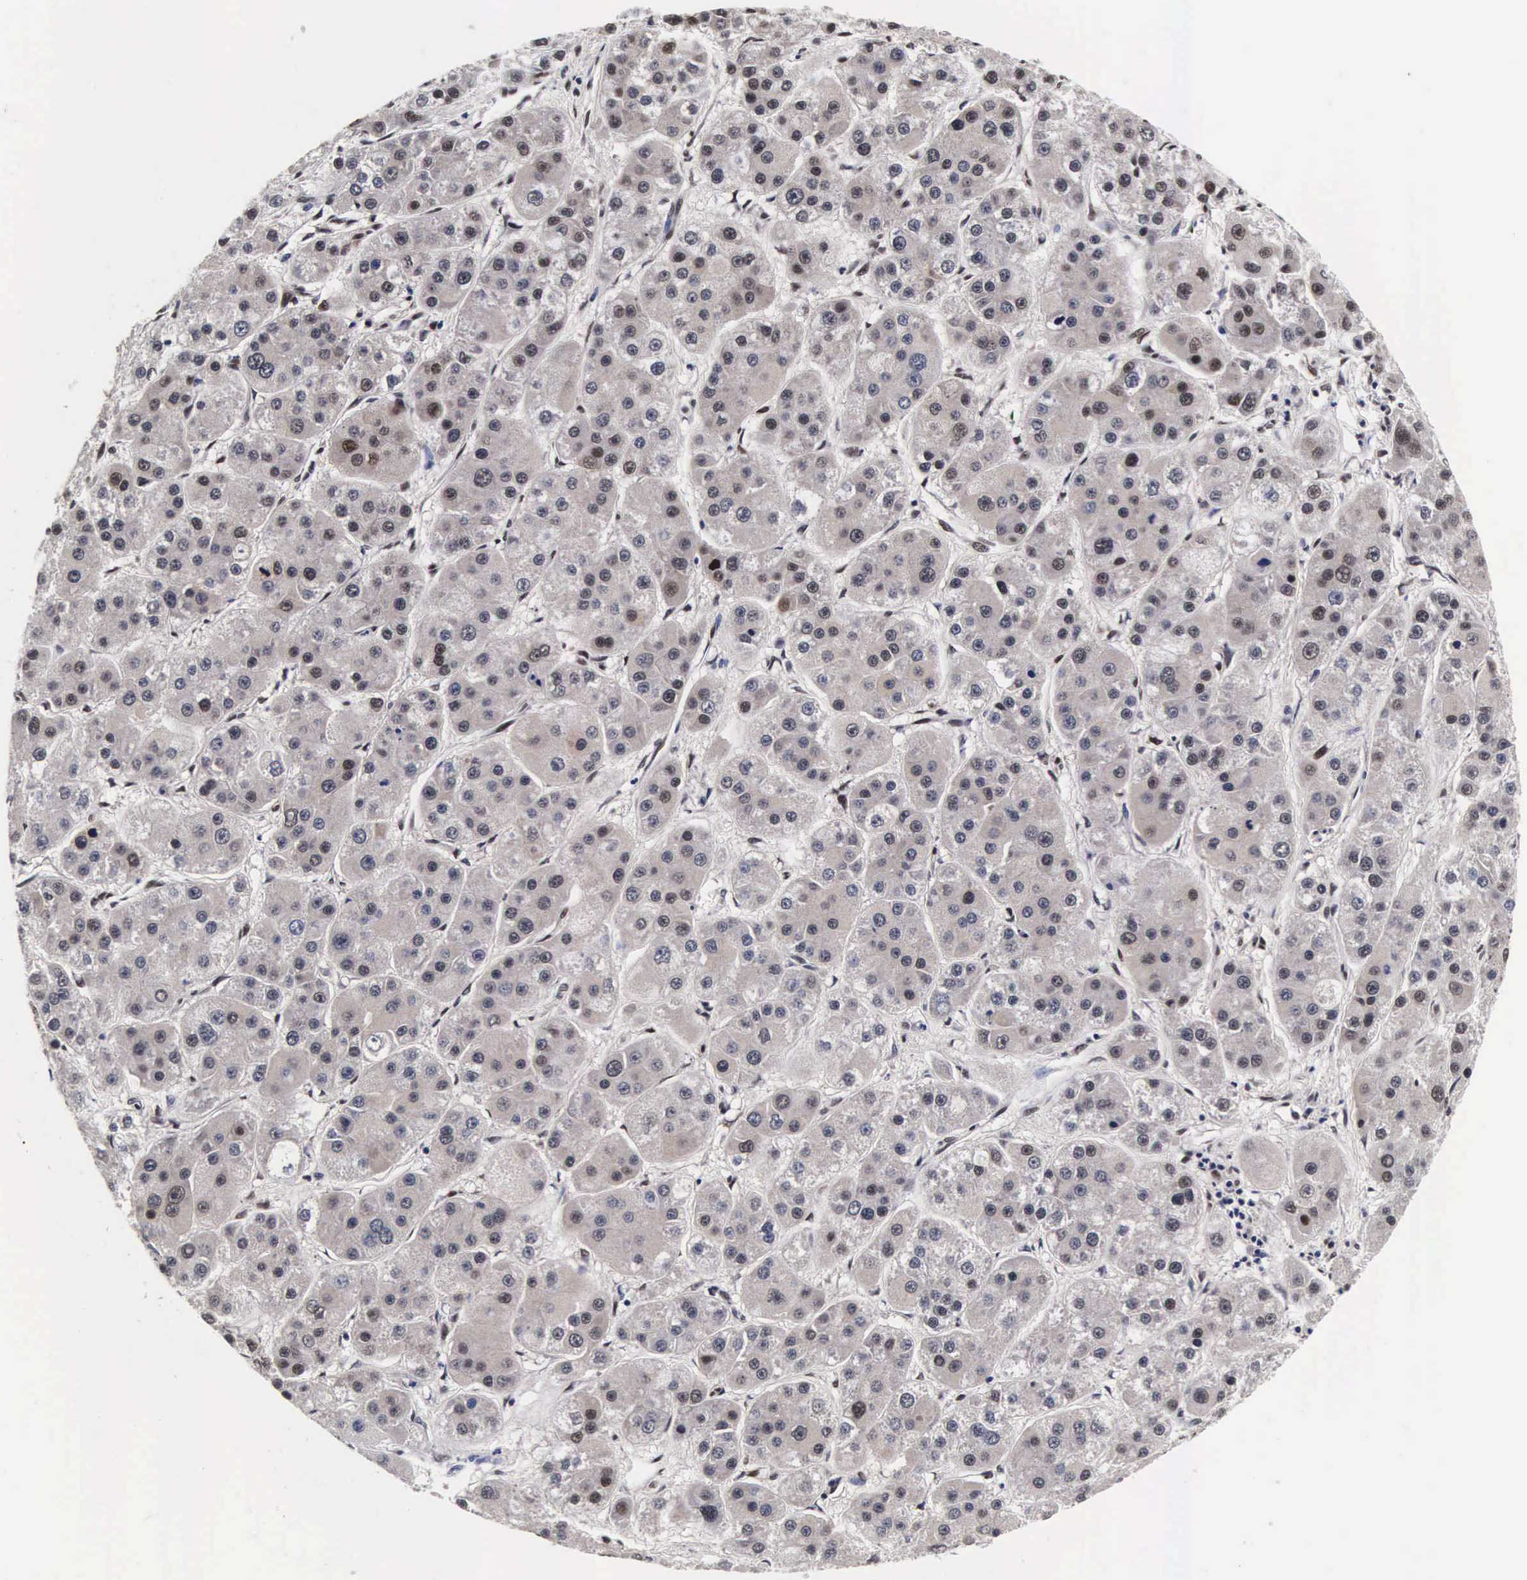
{"staining": {"intensity": "weak", "quantity": "<25%", "location": "nuclear"}, "tissue": "liver cancer", "cell_type": "Tumor cells", "image_type": "cancer", "snomed": [{"axis": "morphology", "description": "Carcinoma, Hepatocellular, NOS"}, {"axis": "topography", "description": "Liver"}], "caption": "The photomicrograph reveals no staining of tumor cells in hepatocellular carcinoma (liver).", "gene": "PABPN1", "patient": {"sex": "female", "age": 85}}